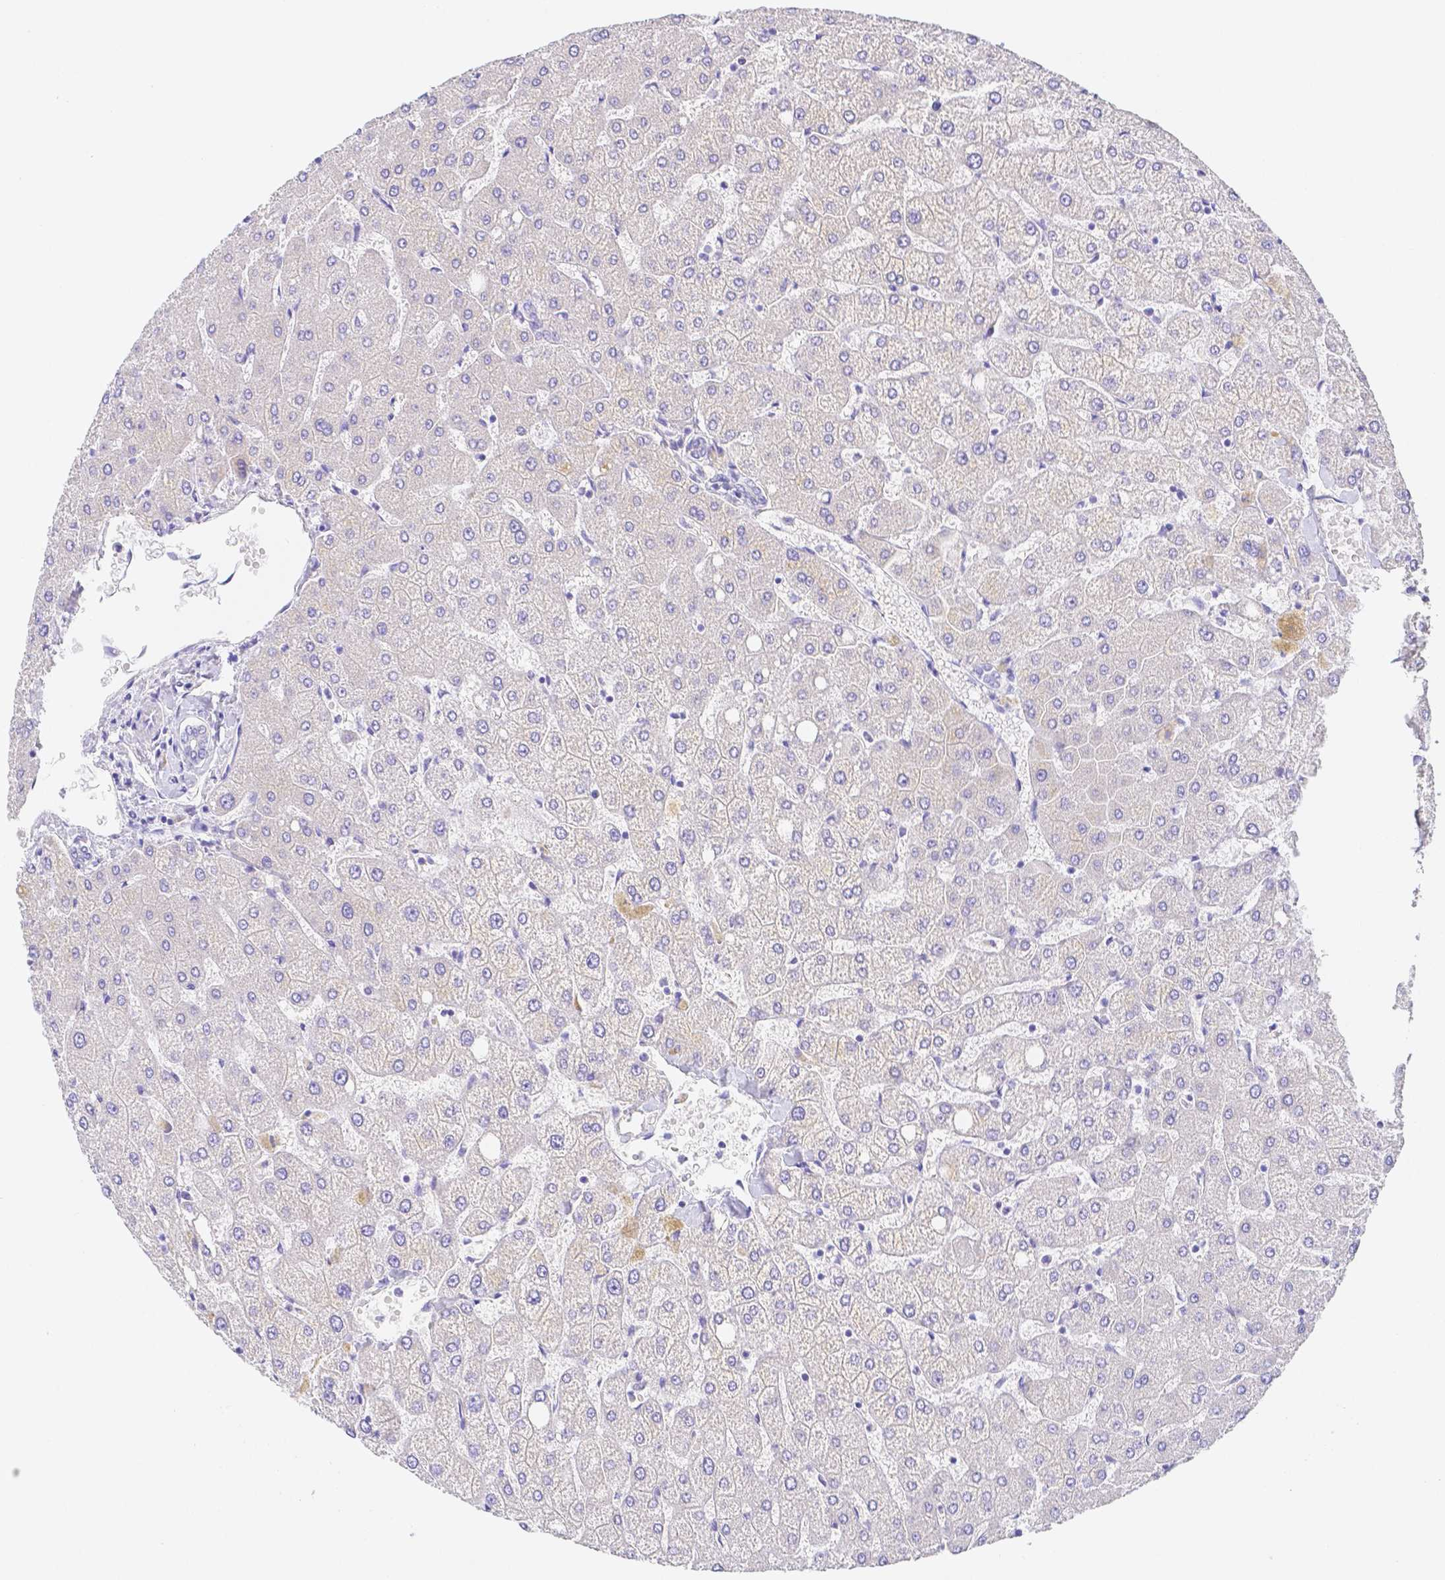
{"staining": {"intensity": "negative", "quantity": "none", "location": "none"}, "tissue": "liver", "cell_type": "Cholangiocytes", "image_type": "normal", "snomed": [{"axis": "morphology", "description": "Normal tissue, NOS"}, {"axis": "topography", "description": "Liver"}], "caption": "An immunohistochemistry (IHC) image of benign liver is shown. There is no staining in cholangiocytes of liver. The staining is performed using DAB (3,3'-diaminobenzidine) brown chromogen with nuclei counter-stained in using hematoxylin.", "gene": "ZG16B", "patient": {"sex": "female", "age": 54}}